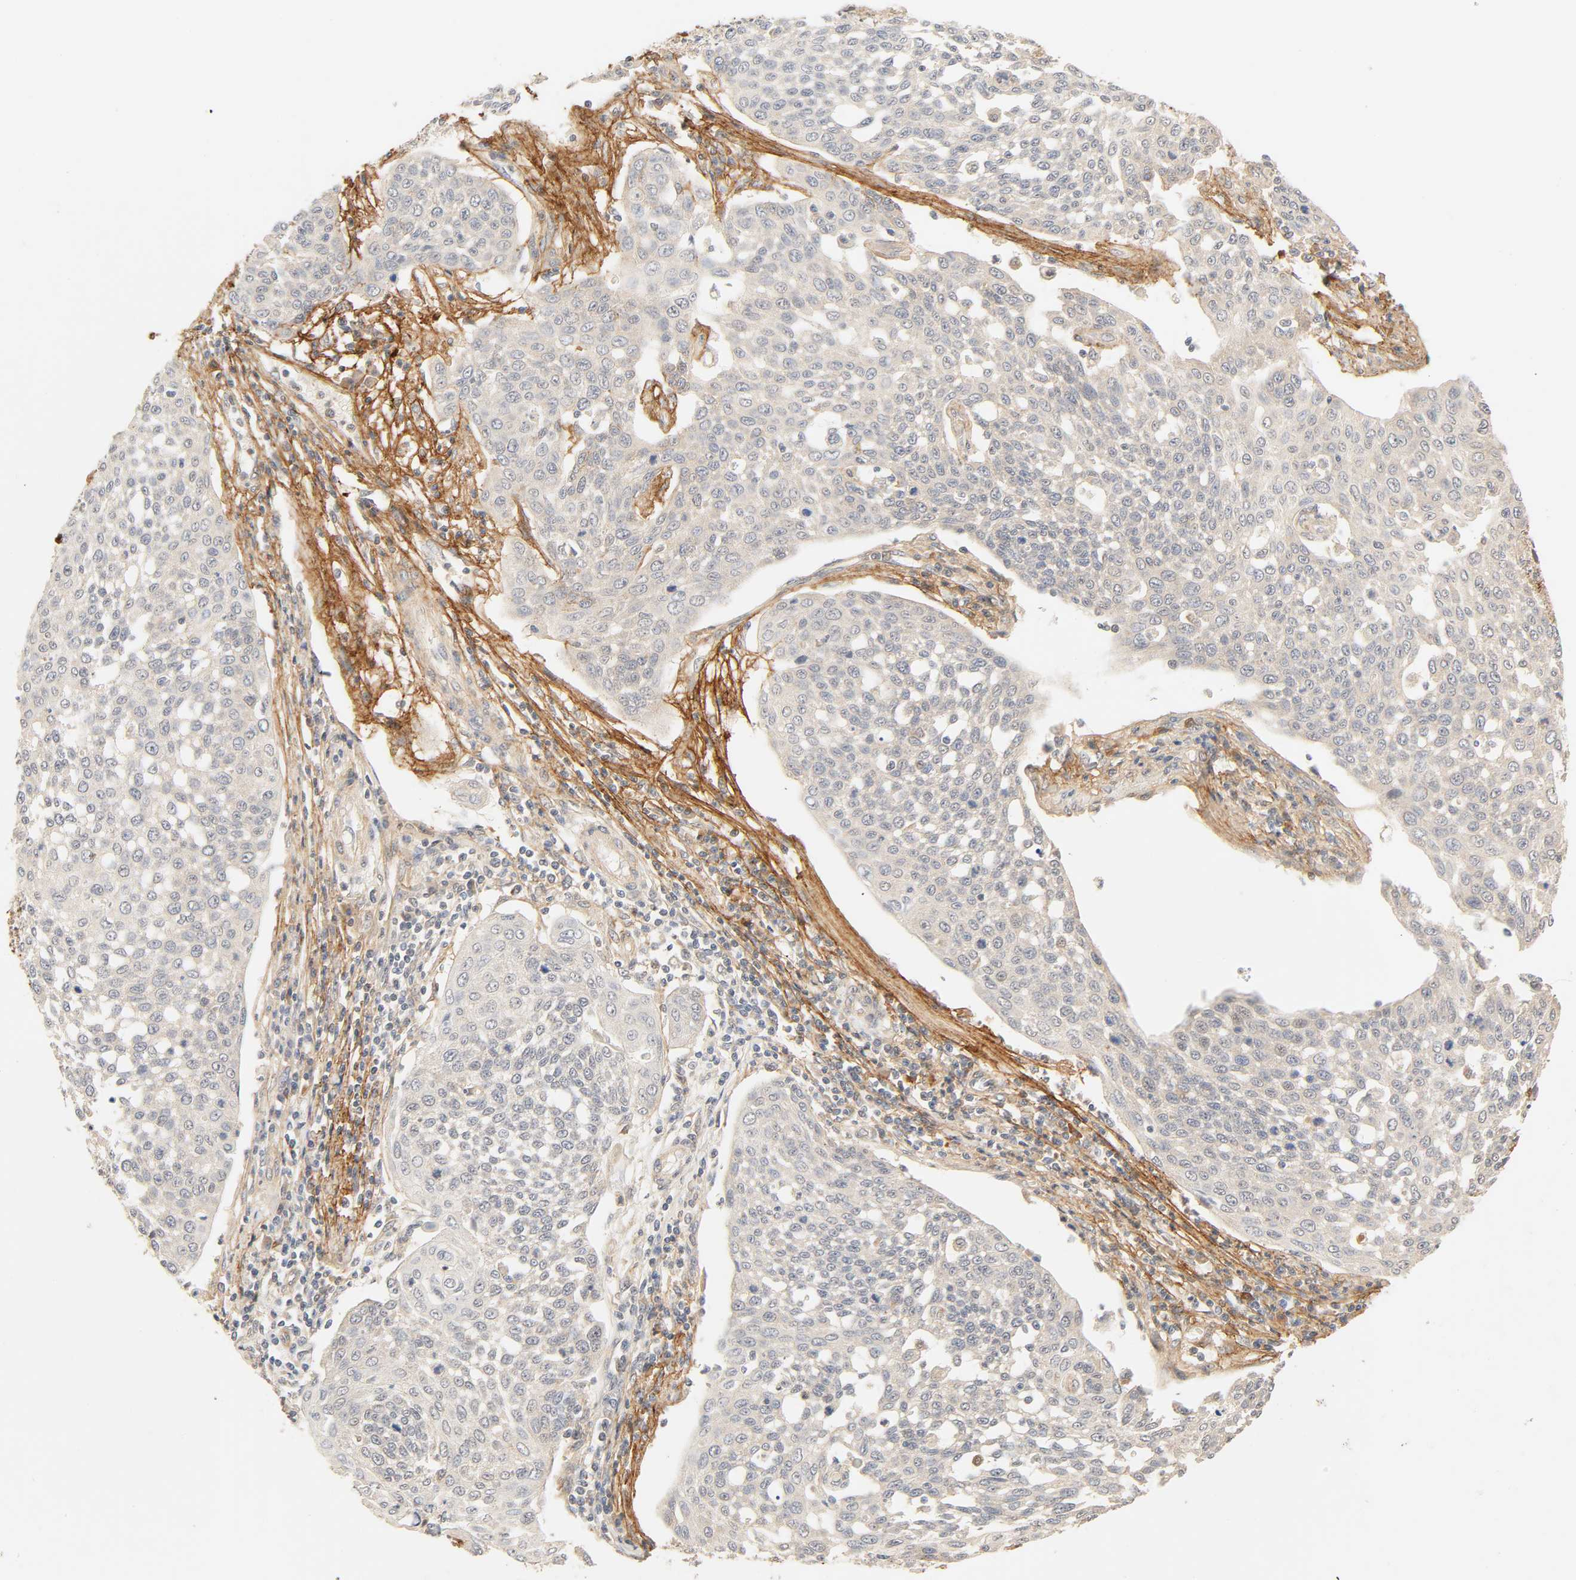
{"staining": {"intensity": "negative", "quantity": "none", "location": "none"}, "tissue": "cervical cancer", "cell_type": "Tumor cells", "image_type": "cancer", "snomed": [{"axis": "morphology", "description": "Squamous cell carcinoma, NOS"}, {"axis": "topography", "description": "Cervix"}], "caption": "Immunohistochemical staining of human cervical cancer reveals no significant positivity in tumor cells.", "gene": "CACNA1G", "patient": {"sex": "female", "age": 34}}